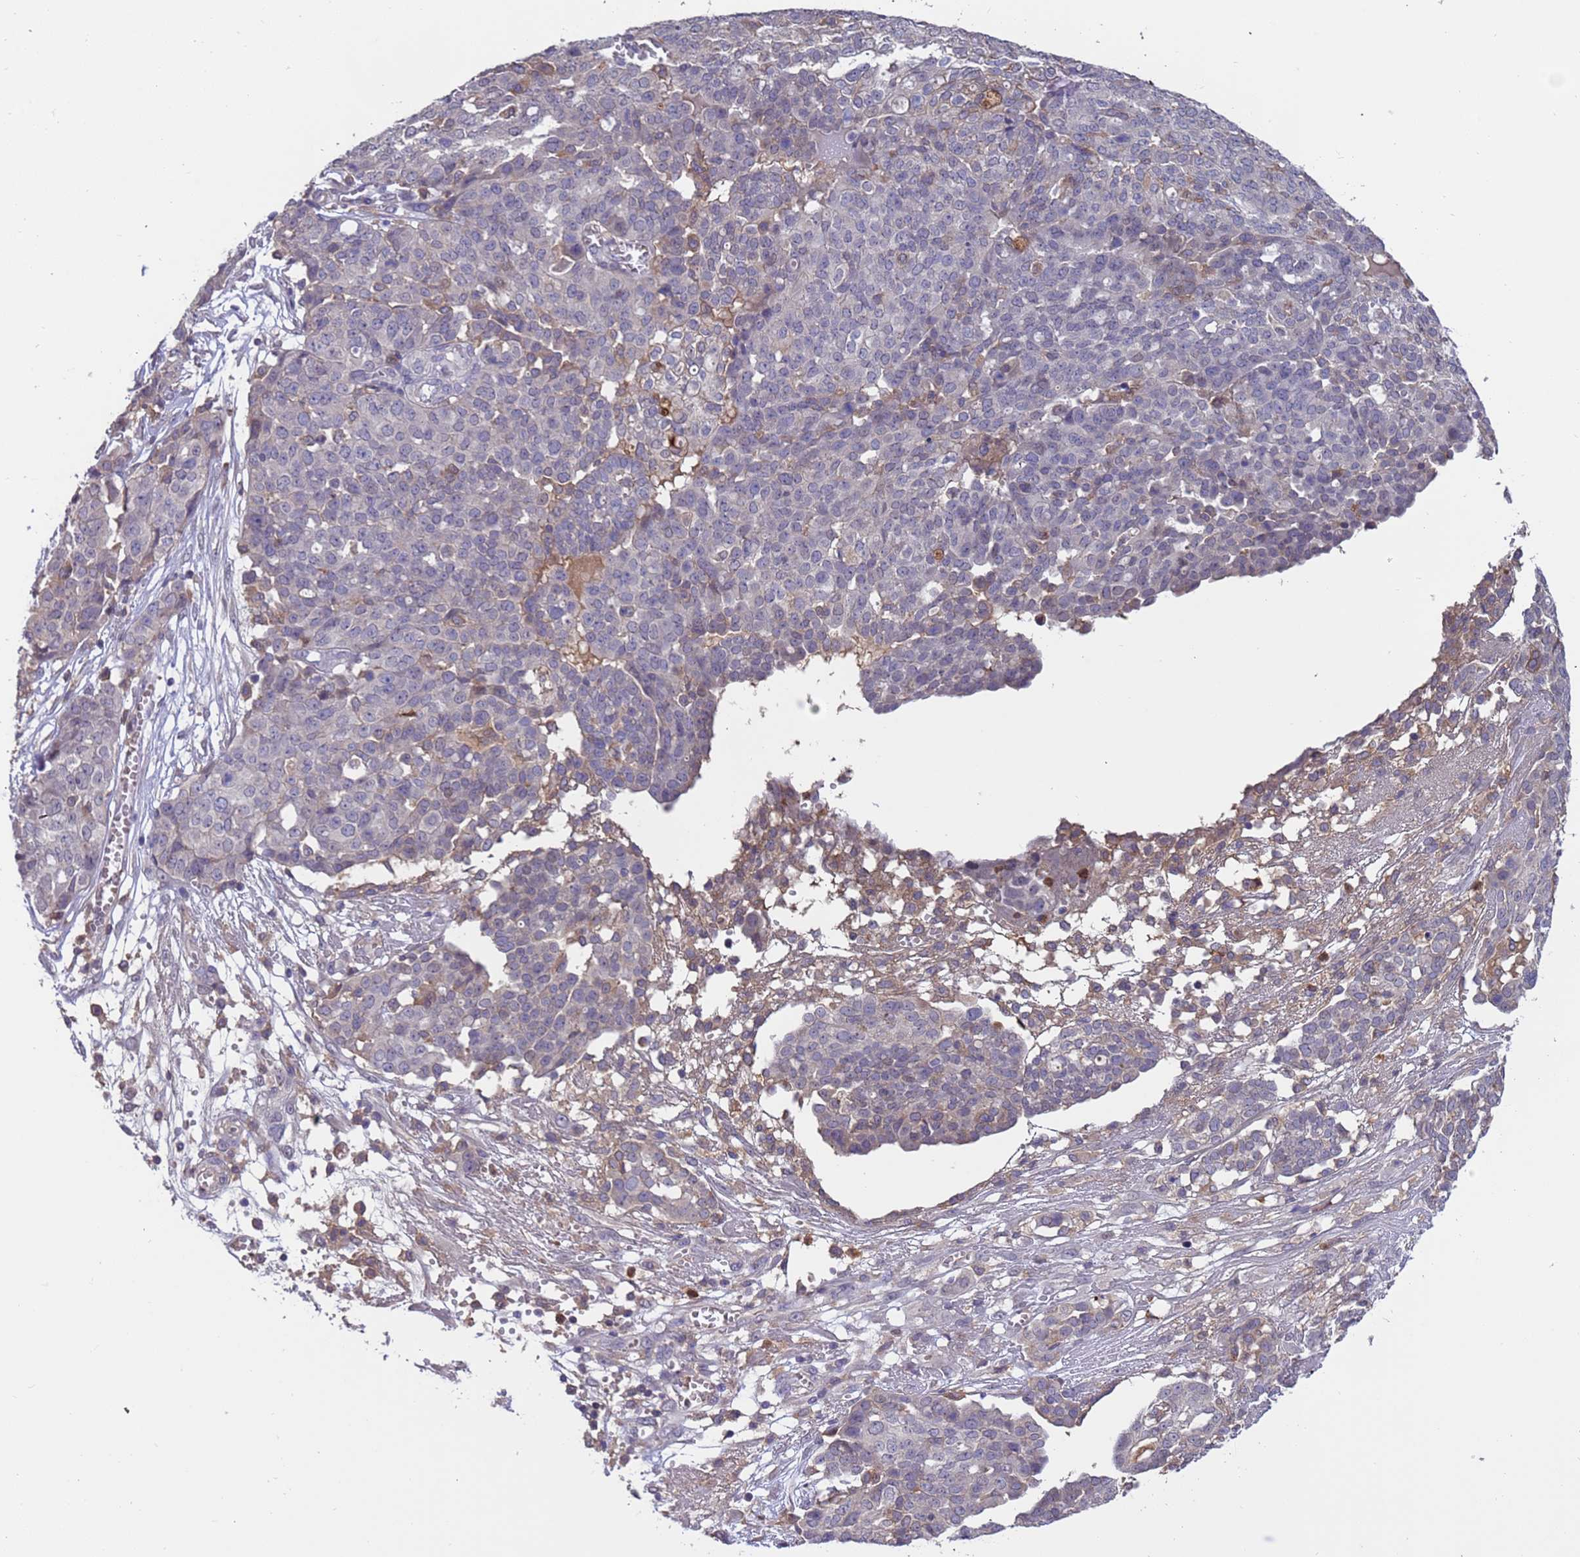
{"staining": {"intensity": "negative", "quantity": "none", "location": "none"}, "tissue": "ovarian cancer", "cell_type": "Tumor cells", "image_type": "cancer", "snomed": [{"axis": "morphology", "description": "Cystadenocarcinoma, serous, NOS"}, {"axis": "topography", "description": "Soft tissue"}, {"axis": "topography", "description": "Ovary"}], "caption": "Histopathology image shows no significant protein positivity in tumor cells of ovarian cancer.", "gene": "AMPD3", "patient": {"sex": "female", "age": 57}}